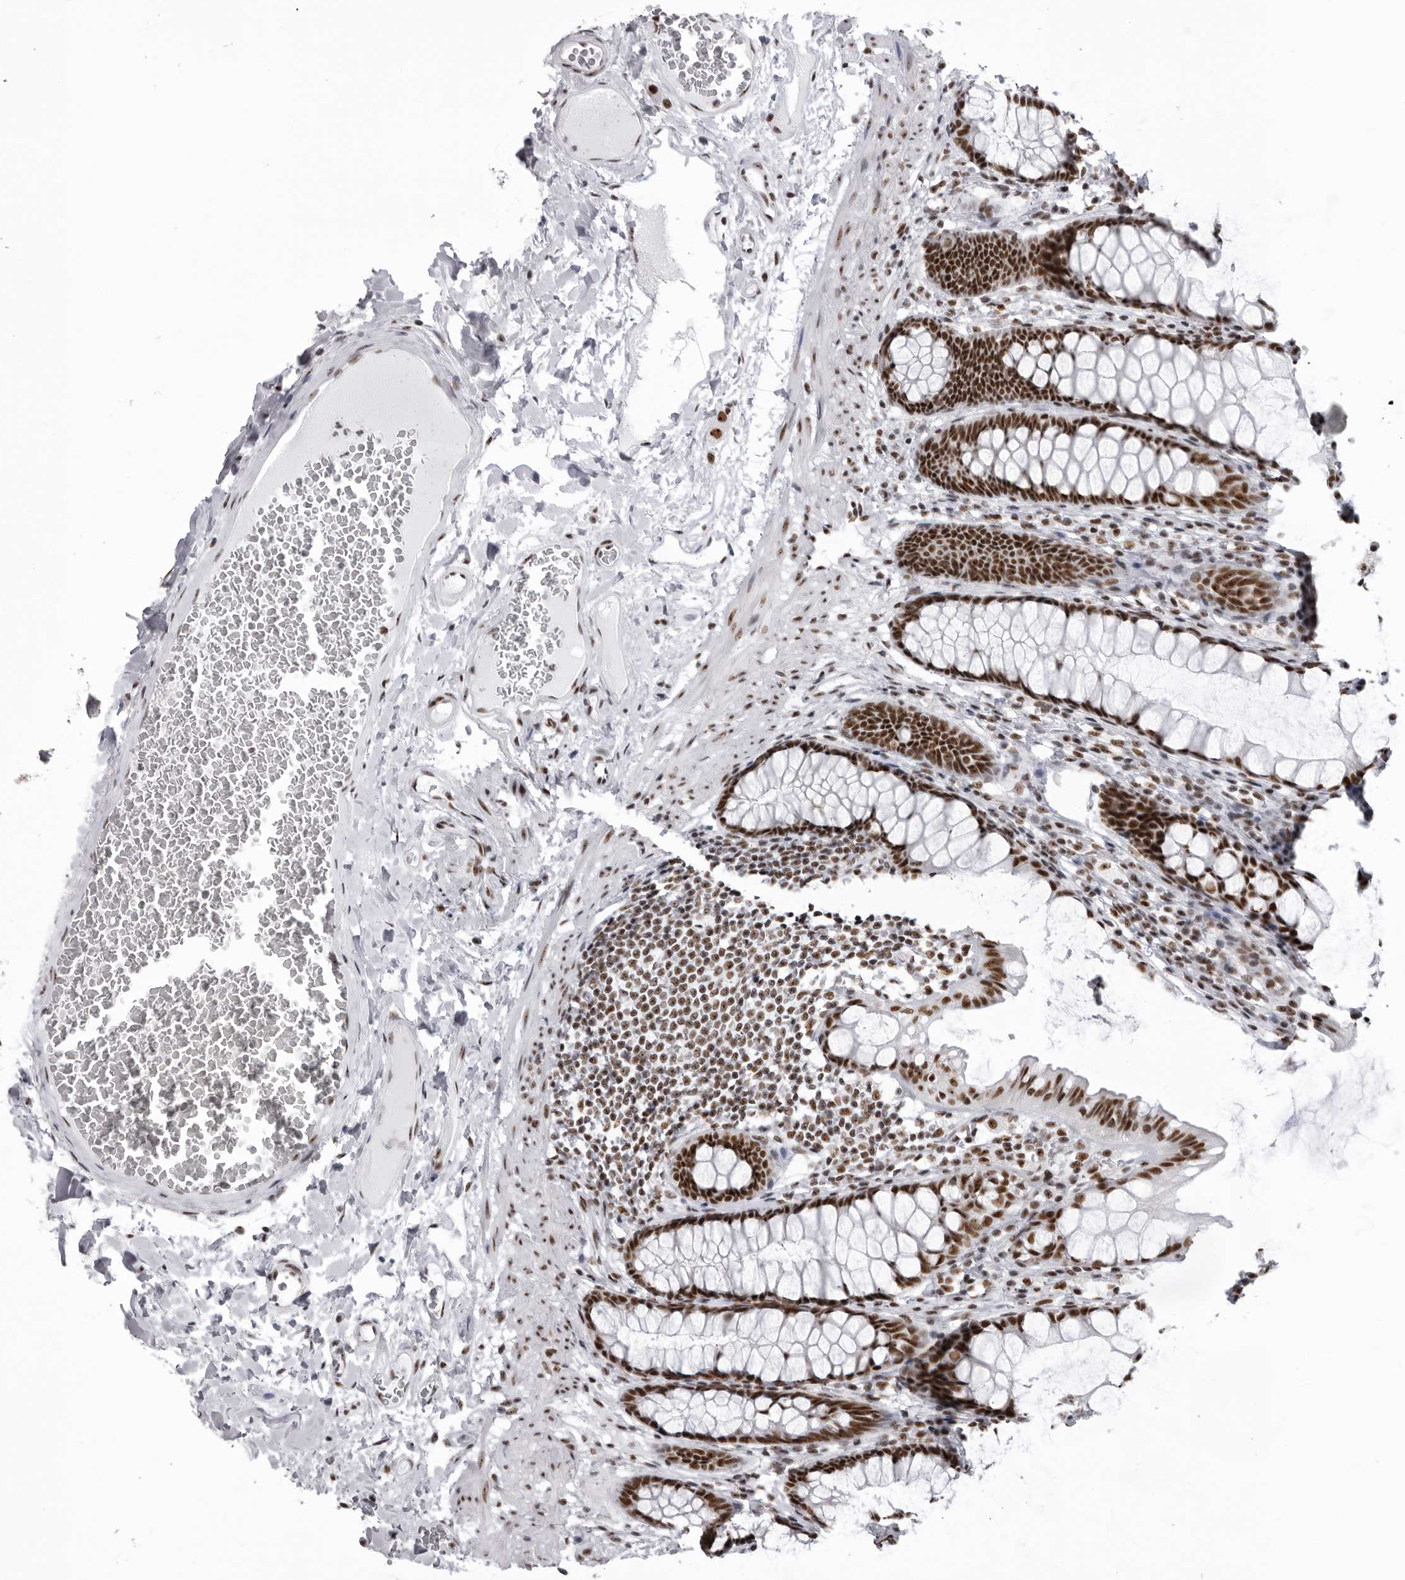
{"staining": {"intensity": "moderate", "quantity": ">75%", "location": "nuclear"}, "tissue": "colon", "cell_type": "Endothelial cells", "image_type": "normal", "snomed": [{"axis": "morphology", "description": "Normal tissue, NOS"}, {"axis": "topography", "description": "Colon"}], "caption": "The micrograph displays a brown stain indicating the presence of a protein in the nuclear of endothelial cells in colon. (IHC, brightfield microscopy, high magnification).", "gene": "DHX9", "patient": {"sex": "female", "age": 55}}